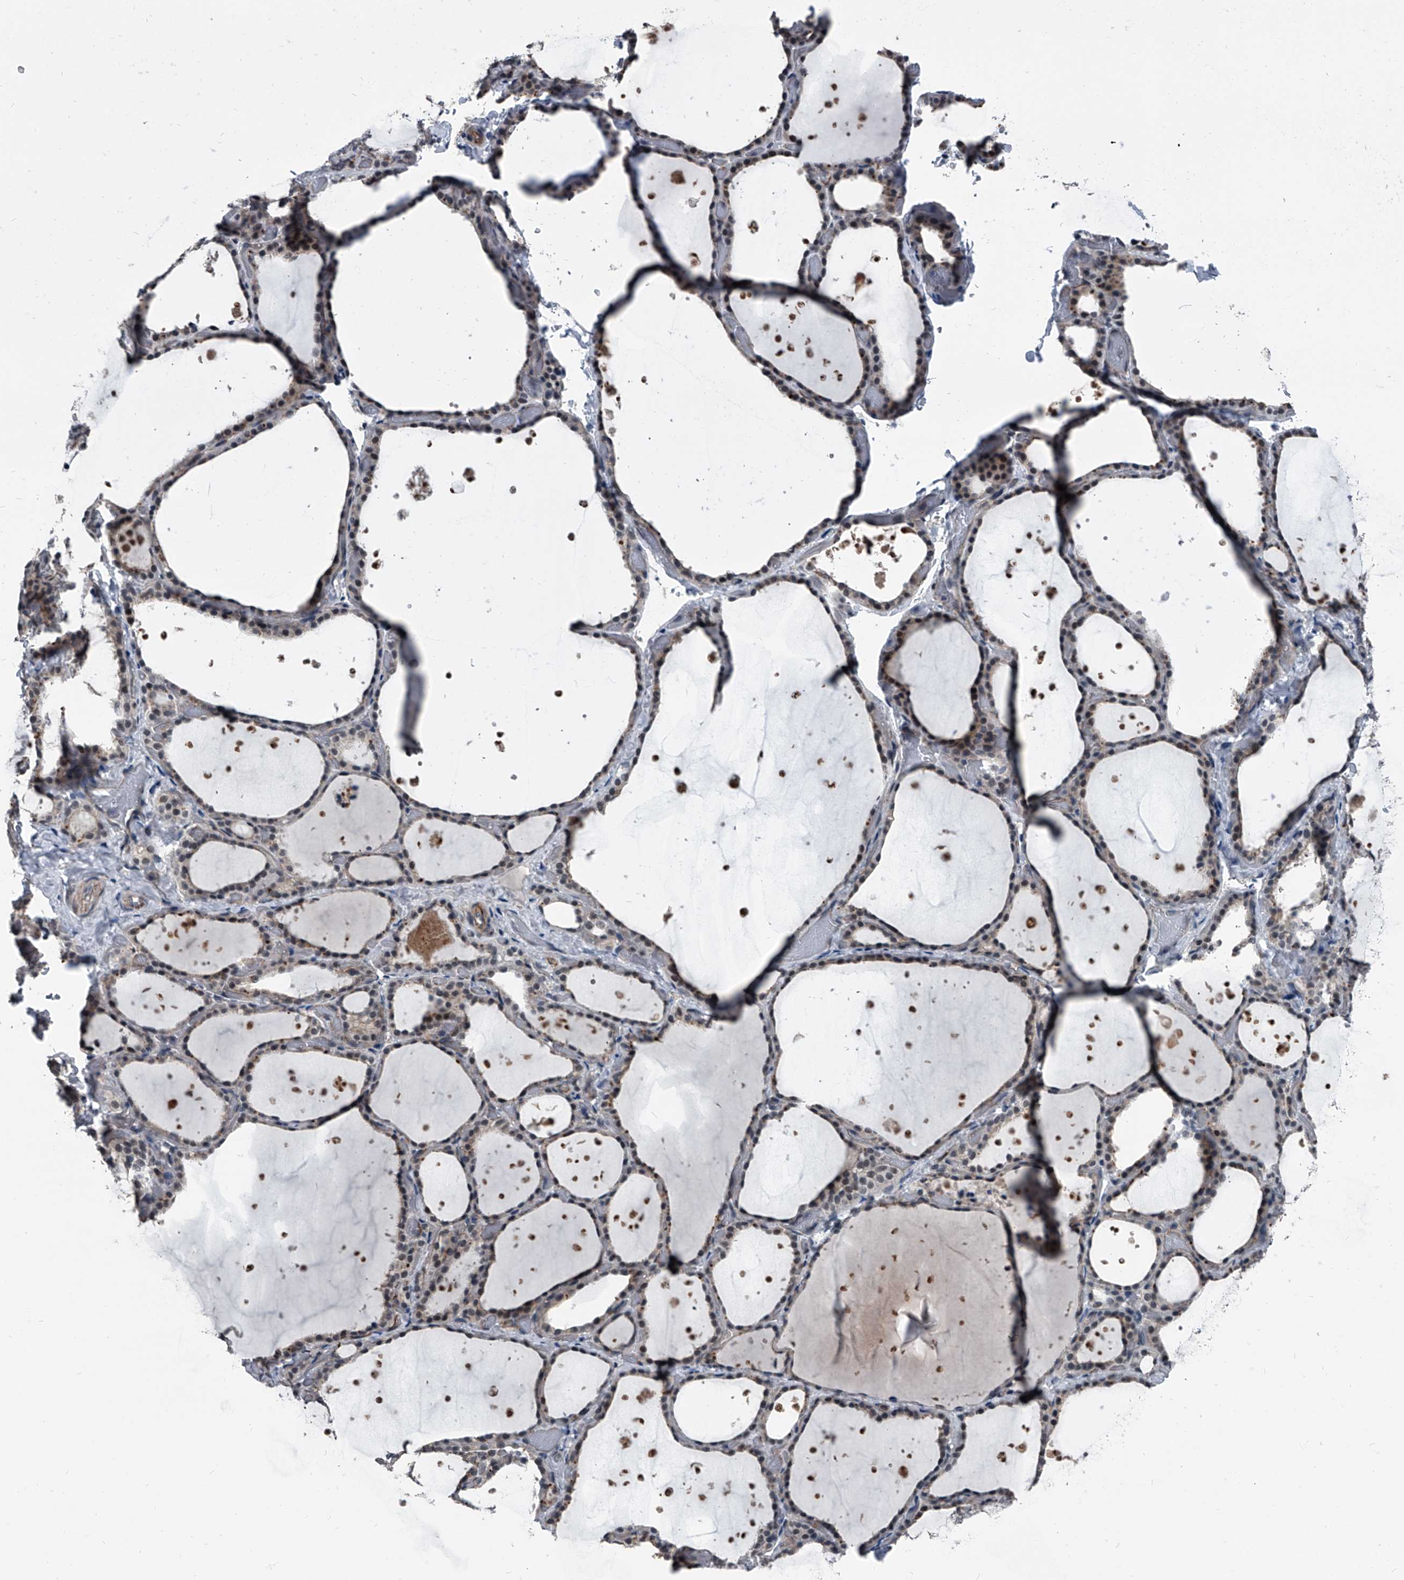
{"staining": {"intensity": "weak", "quantity": "25%-75%", "location": "nuclear"}, "tissue": "thyroid gland", "cell_type": "Glandular cells", "image_type": "normal", "snomed": [{"axis": "morphology", "description": "Normal tissue, NOS"}, {"axis": "topography", "description": "Thyroid gland"}], "caption": "Protein expression analysis of normal thyroid gland demonstrates weak nuclear expression in approximately 25%-75% of glandular cells.", "gene": "MEN1", "patient": {"sex": "female", "age": 44}}